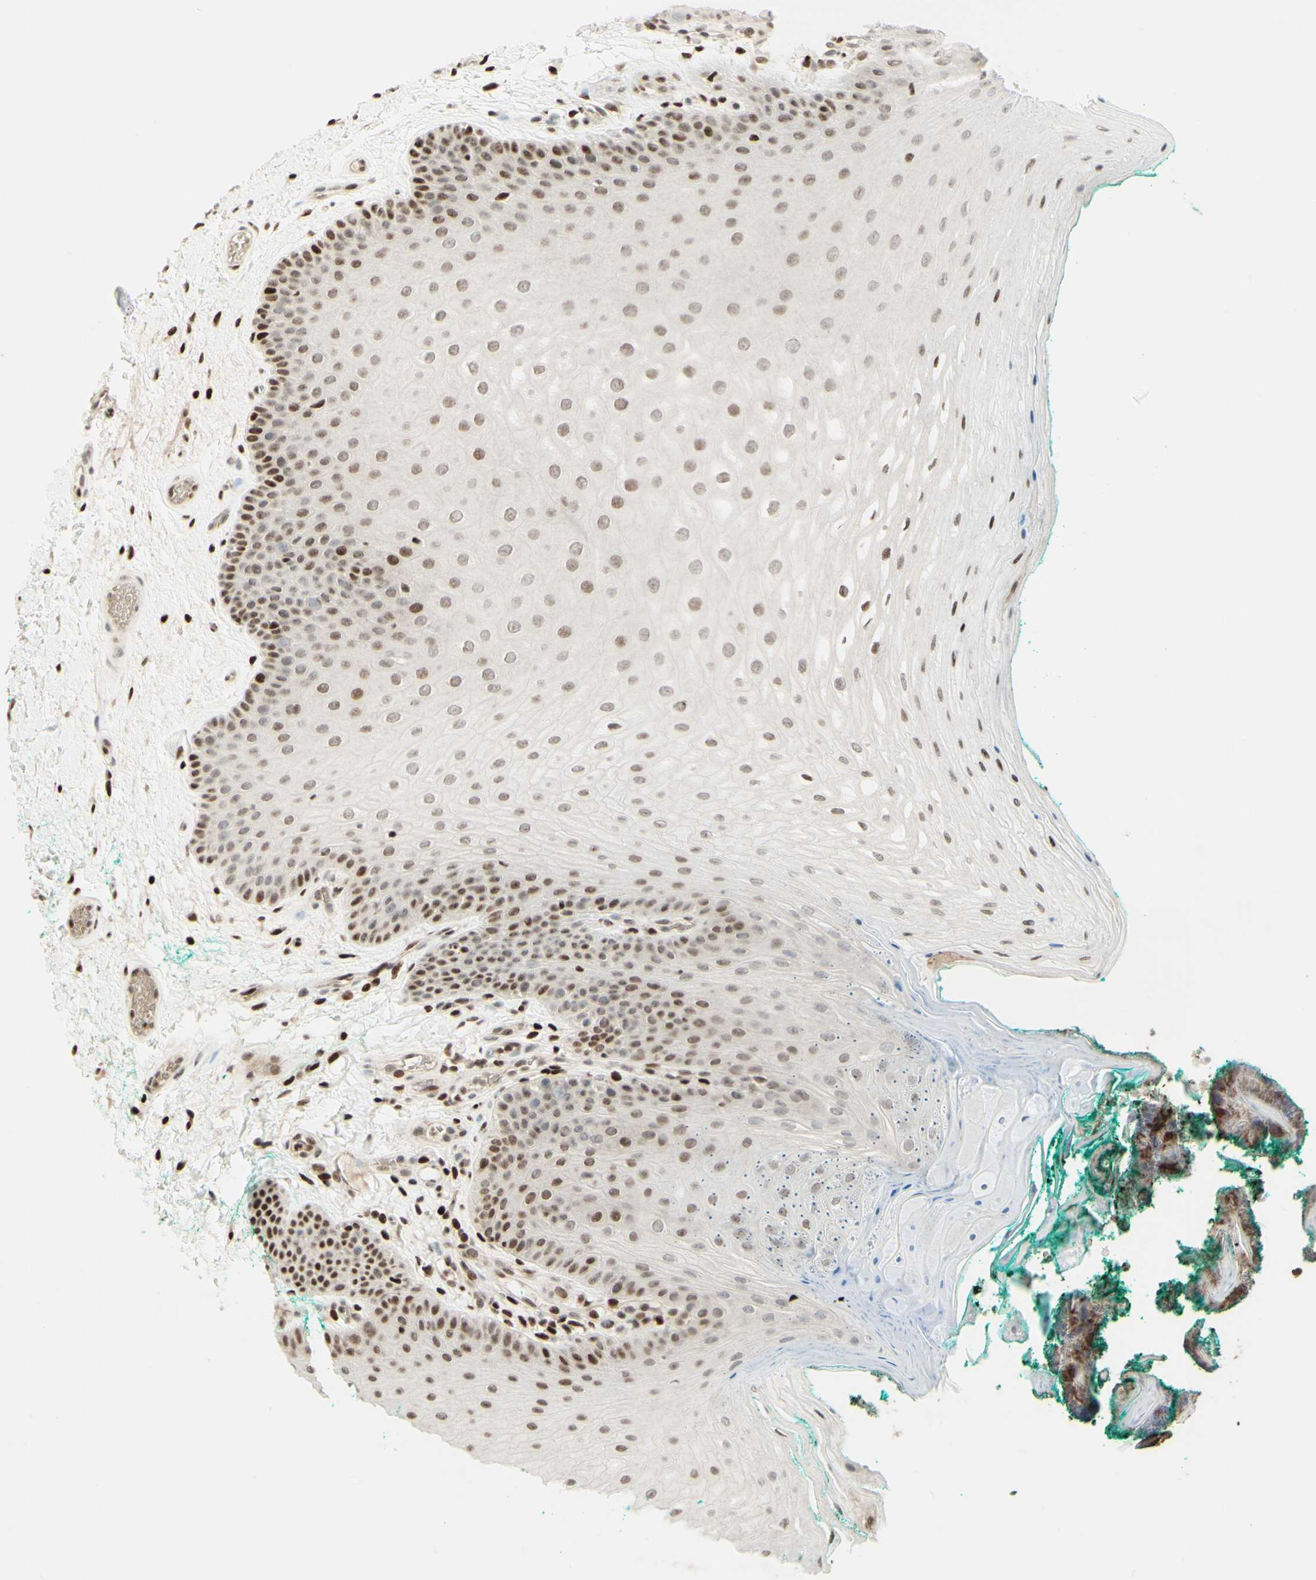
{"staining": {"intensity": "strong", "quantity": "25%-75%", "location": "nuclear"}, "tissue": "oral mucosa", "cell_type": "Squamous epithelial cells", "image_type": "normal", "snomed": [{"axis": "morphology", "description": "Normal tissue, NOS"}, {"axis": "topography", "description": "Skeletal muscle"}, {"axis": "topography", "description": "Oral tissue"}], "caption": "This is an image of IHC staining of benign oral mucosa, which shows strong positivity in the nuclear of squamous epithelial cells.", "gene": "CDKL5", "patient": {"sex": "male", "age": 58}}